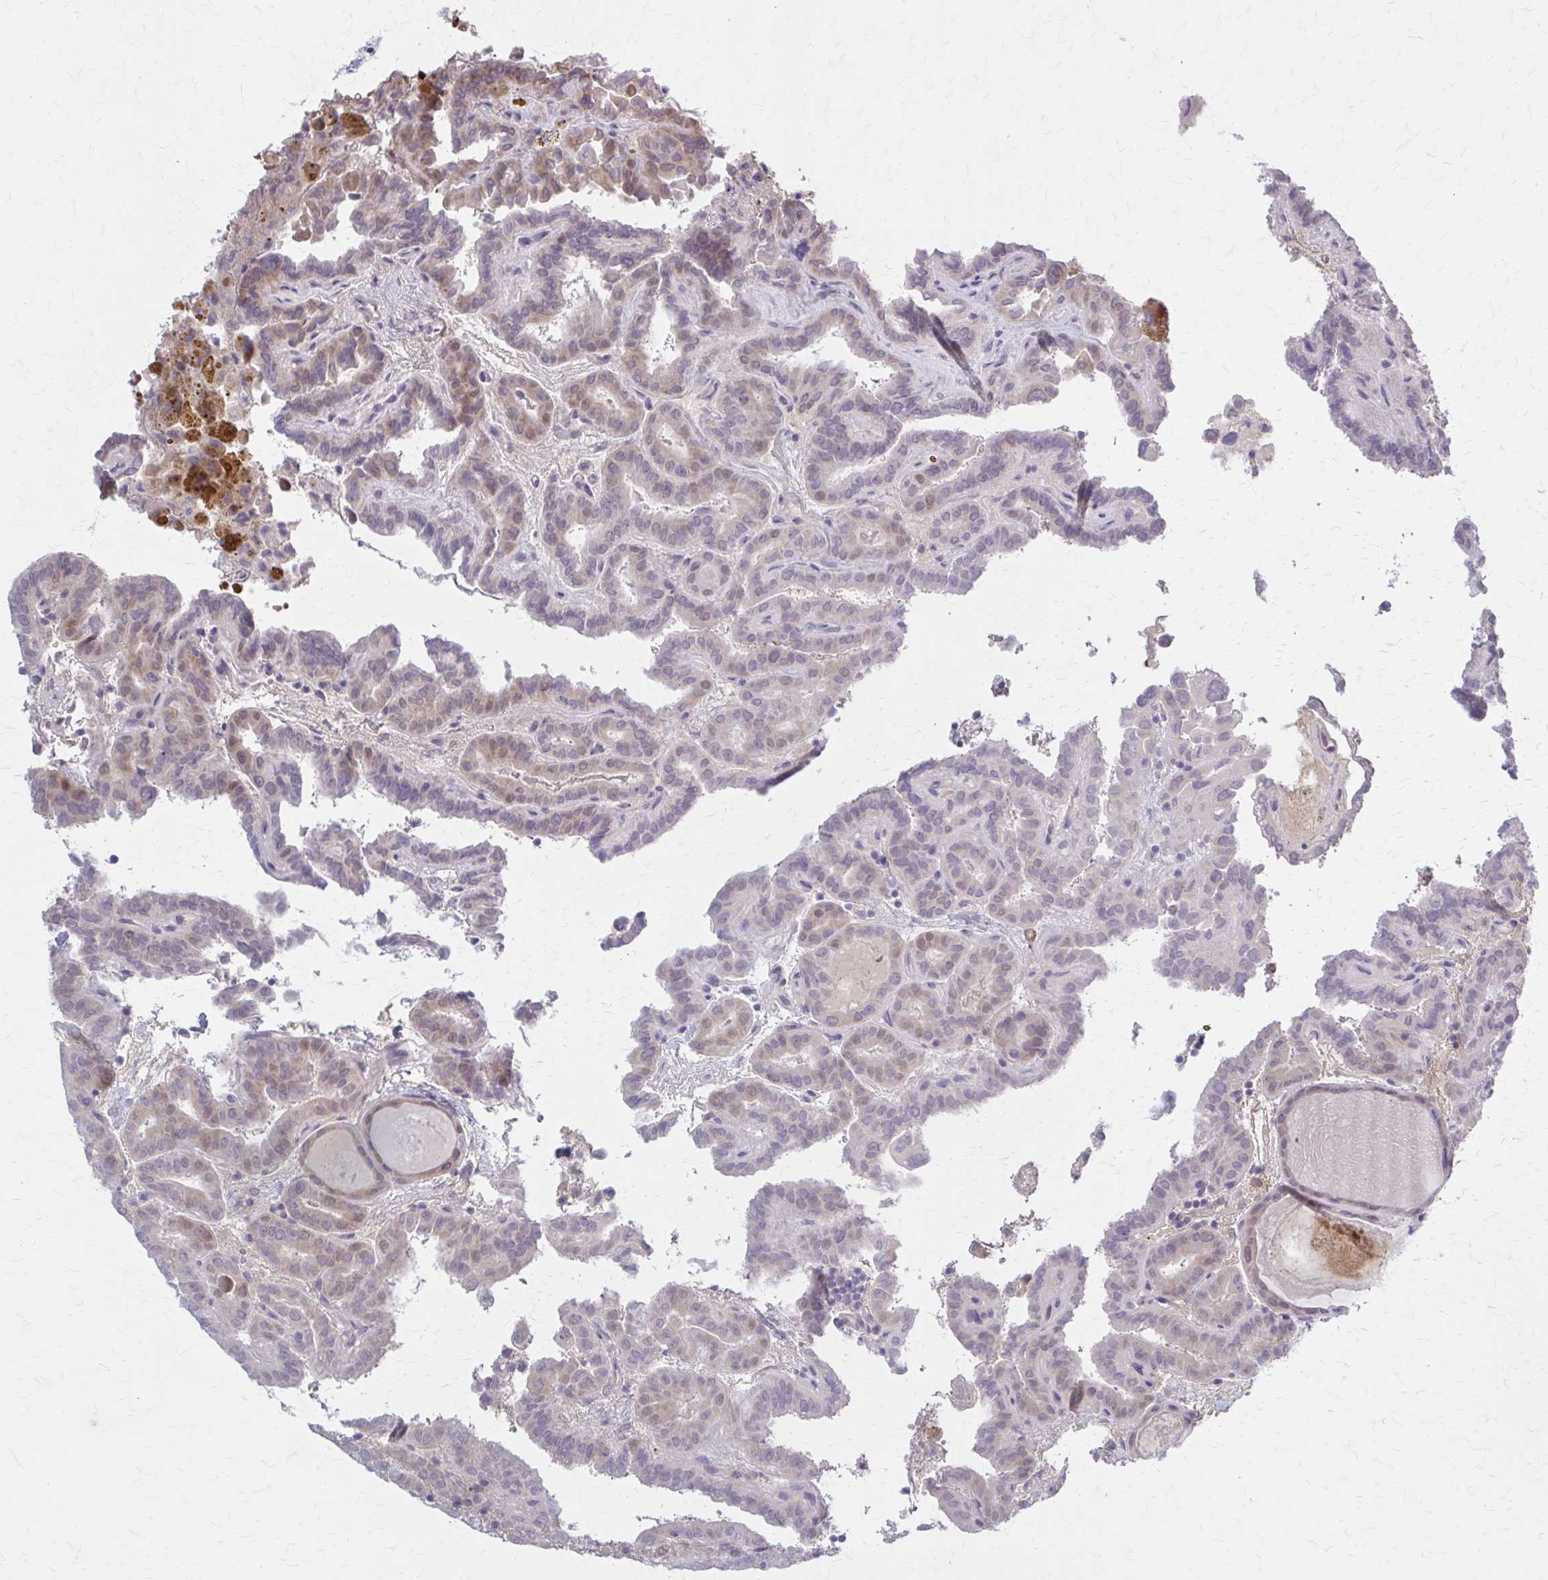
{"staining": {"intensity": "weak", "quantity": "<25%", "location": "cytoplasmic/membranous"}, "tissue": "thyroid cancer", "cell_type": "Tumor cells", "image_type": "cancer", "snomed": [{"axis": "morphology", "description": "Papillary adenocarcinoma, NOS"}, {"axis": "topography", "description": "Thyroid gland"}], "caption": "High magnification brightfield microscopy of thyroid papillary adenocarcinoma stained with DAB (brown) and counterstained with hematoxylin (blue): tumor cells show no significant staining.", "gene": "SERPIND1", "patient": {"sex": "female", "age": 46}}